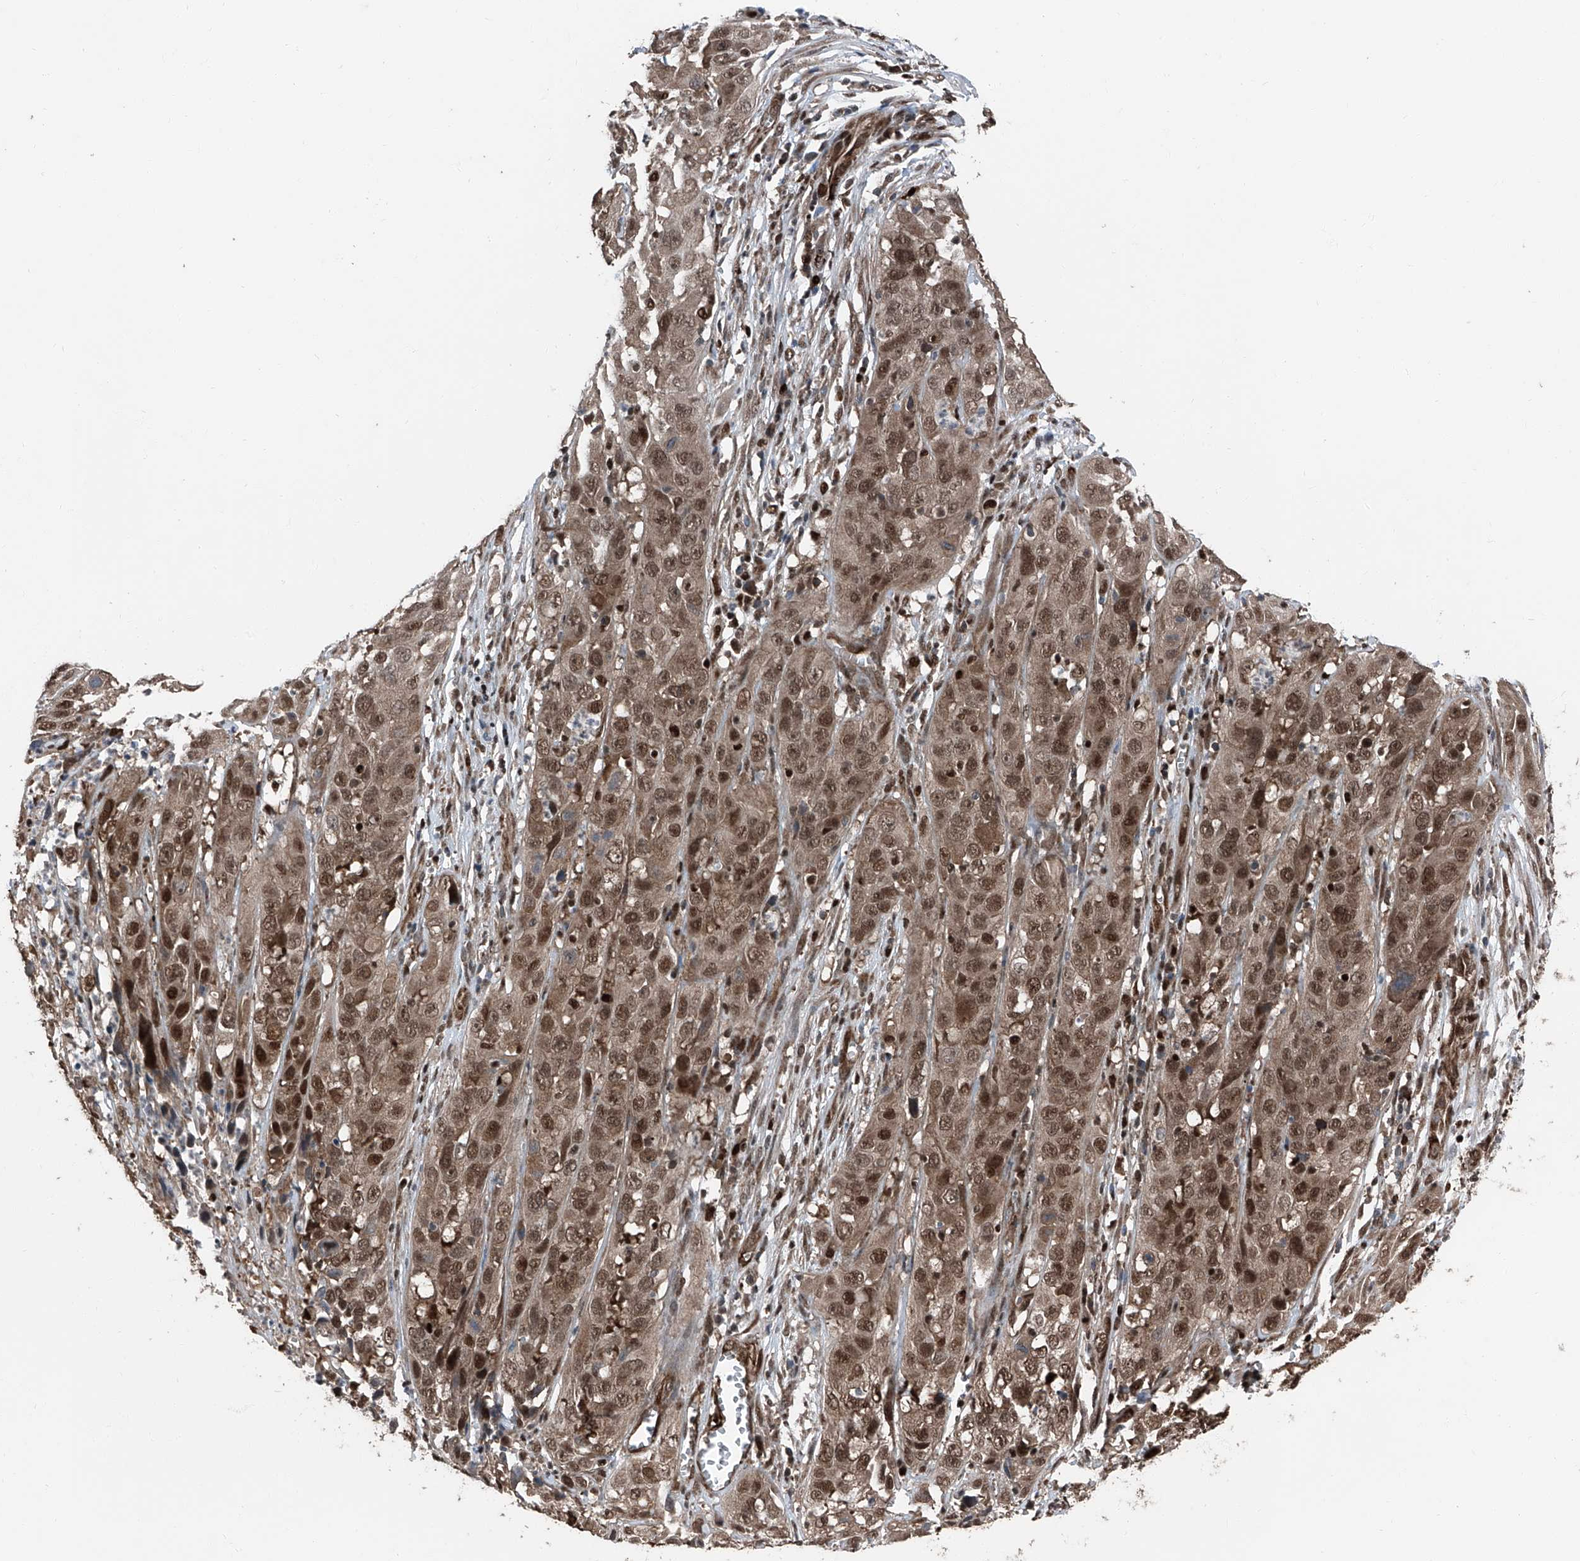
{"staining": {"intensity": "moderate", "quantity": ">75%", "location": "nuclear"}, "tissue": "cervical cancer", "cell_type": "Tumor cells", "image_type": "cancer", "snomed": [{"axis": "morphology", "description": "Squamous cell carcinoma, NOS"}, {"axis": "topography", "description": "Cervix"}], "caption": "Brown immunohistochemical staining in human squamous cell carcinoma (cervical) exhibits moderate nuclear expression in approximately >75% of tumor cells. (DAB (3,3'-diaminobenzidine) IHC, brown staining for protein, blue staining for nuclei).", "gene": "FKBP5", "patient": {"sex": "female", "age": 32}}